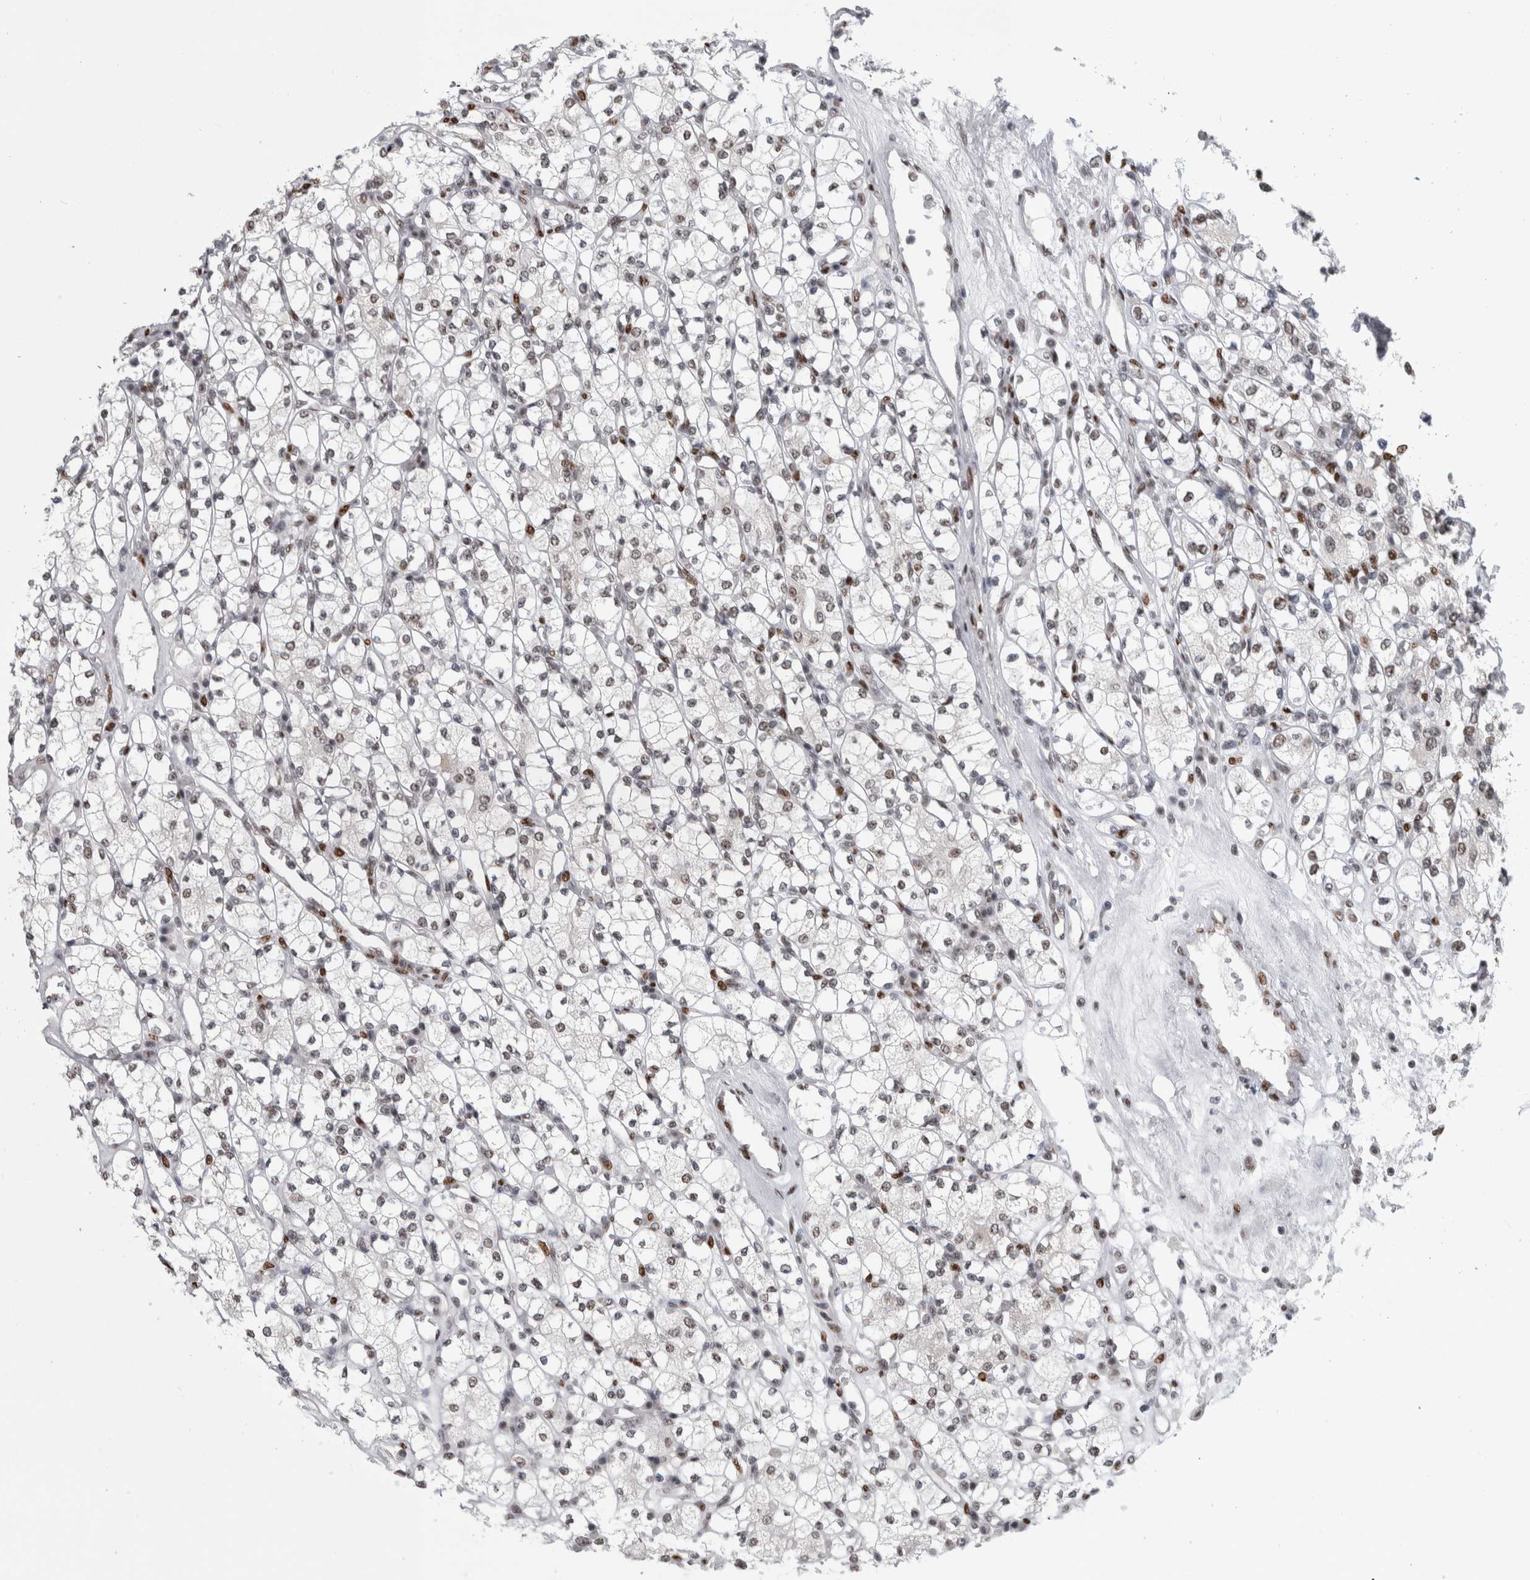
{"staining": {"intensity": "moderate", "quantity": "<25%", "location": "nuclear"}, "tissue": "renal cancer", "cell_type": "Tumor cells", "image_type": "cancer", "snomed": [{"axis": "morphology", "description": "Adenocarcinoma, NOS"}, {"axis": "topography", "description": "Kidney"}], "caption": "High-magnification brightfield microscopy of renal cancer stained with DAB (brown) and counterstained with hematoxylin (blue). tumor cells exhibit moderate nuclear staining is appreciated in approximately<25% of cells. The staining is performed using DAB brown chromogen to label protein expression. The nuclei are counter-stained blue using hematoxylin.", "gene": "HEXIM2", "patient": {"sex": "male", "age": 77}}